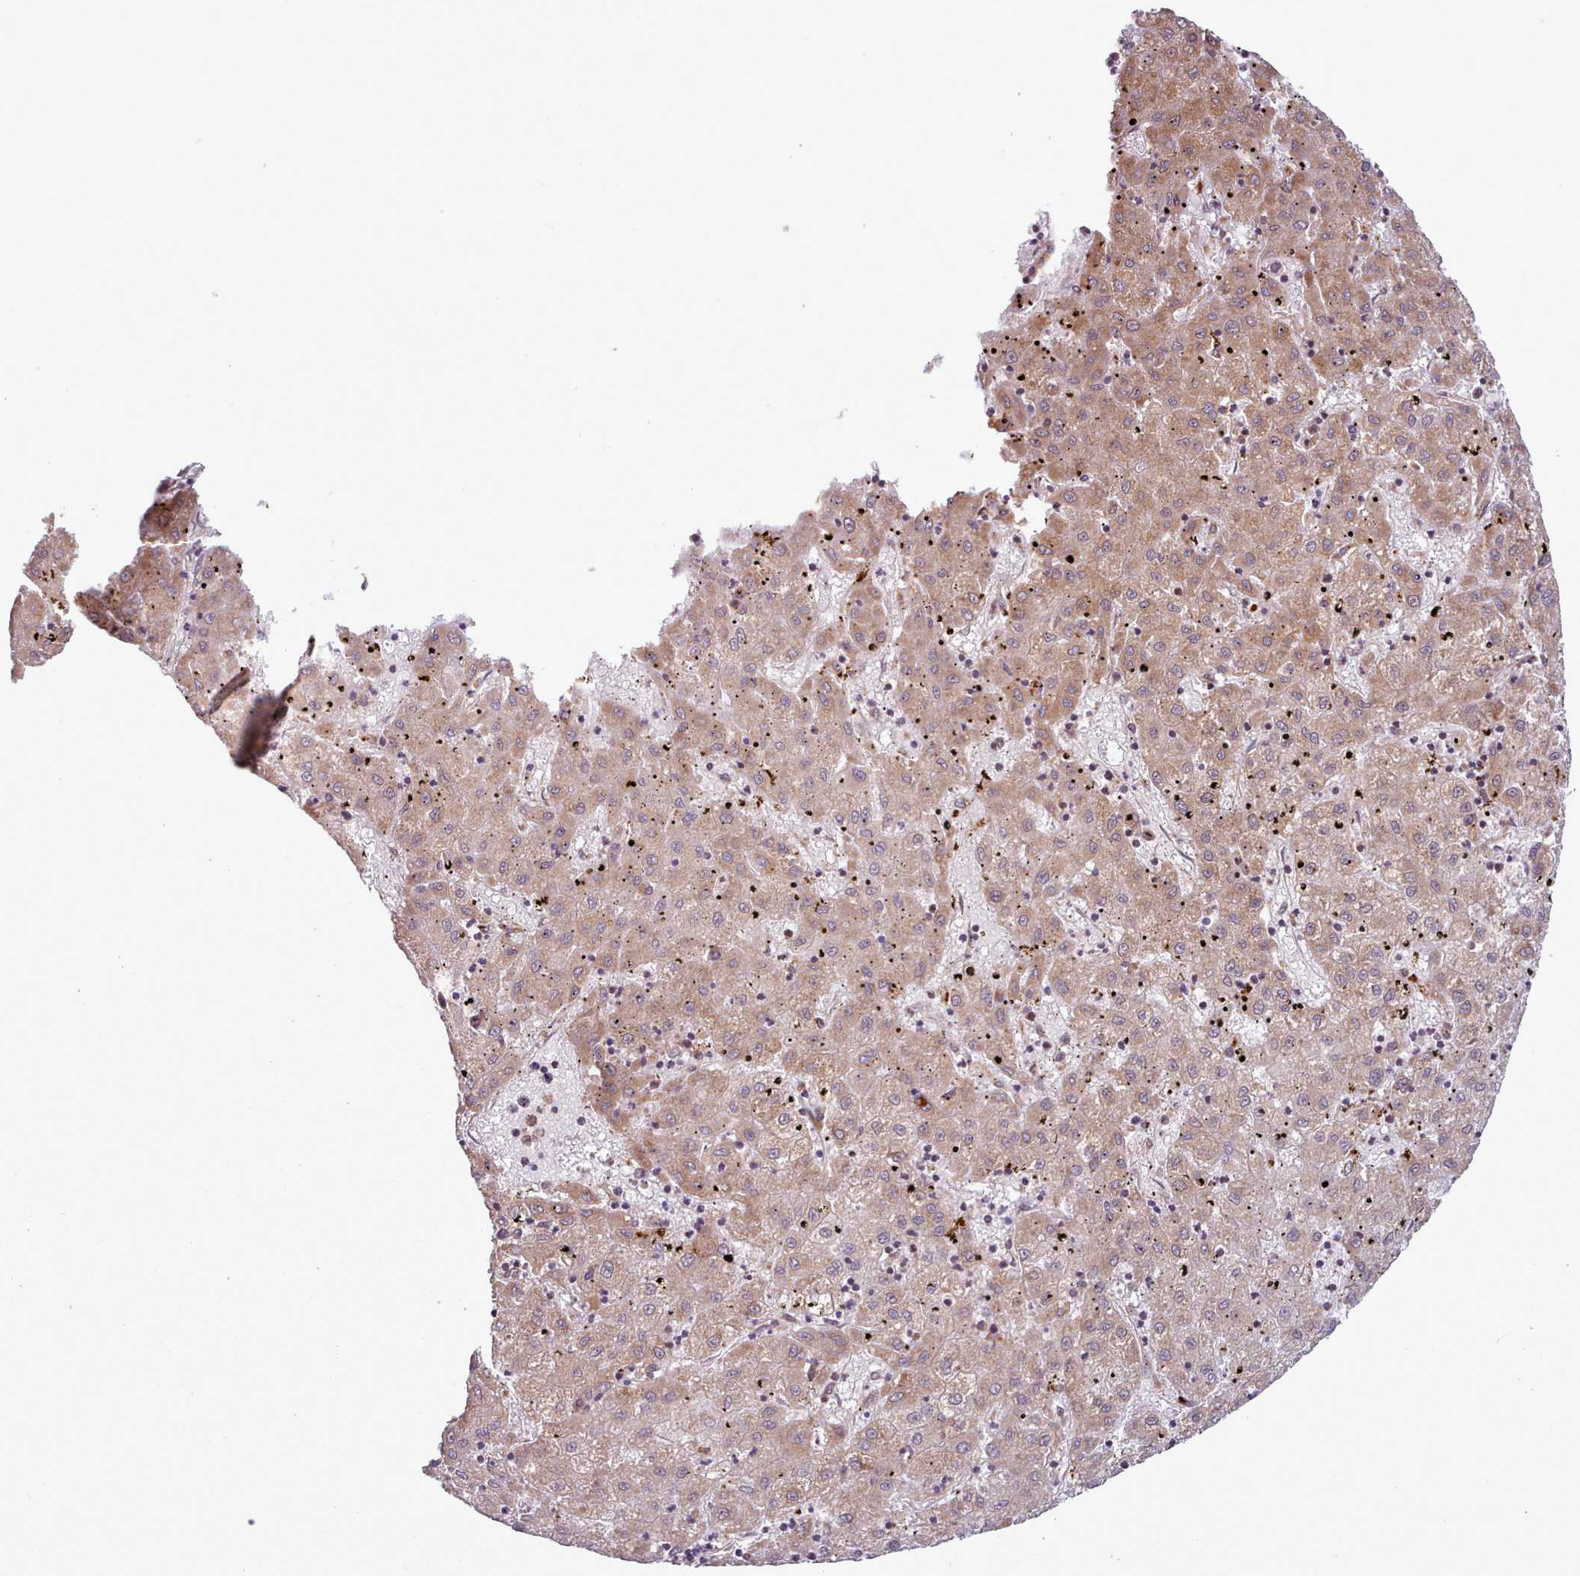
{"staining": {"intensity": "moderate", "quantity": ">75%", "location": "cytoplasmic/membranous"}, "tissue": "liver cancer", "cell_type": "Tumor cells", "image_type": "cancer", "snomed": [{"axis": "morphology", "description": "Carcinoma, Hepatocellular, NOS"}, {"axis": "topography", "description": "Liver"}], "caption": "Brown immunohistochemical staining in human liver cancer demonstrates moderate cytoplasmic/membranous positivity in about >75% of tumor cells.", "gene": "CRYBG1", "patient": {"sex": "male", "age": 72}}